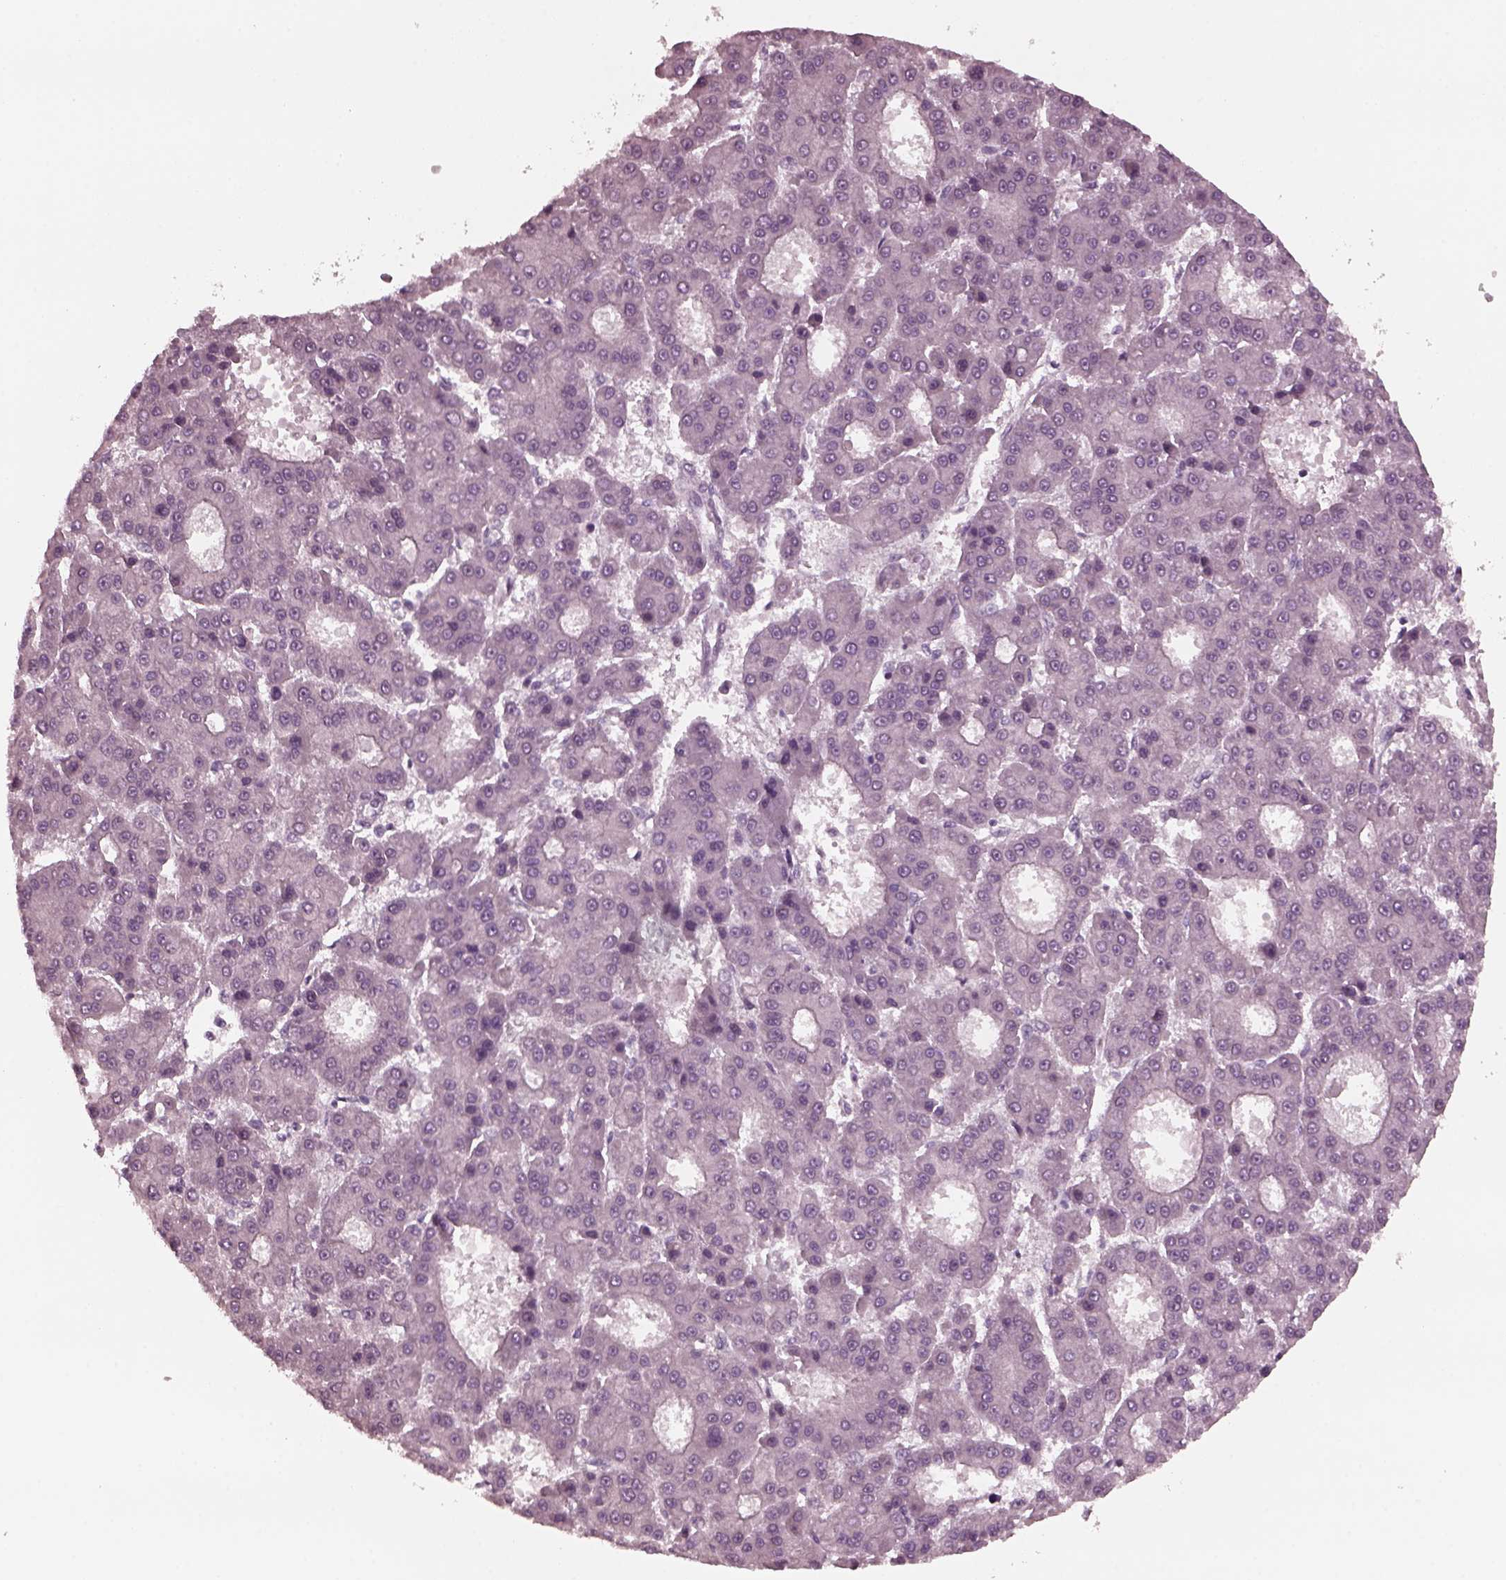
{"staining": {"intensity": "negative", "quantity": "none", "location": "none"}, "tissue": "liver cancer", "cell_type": "Tumor cells", "image_type": "cancer", "snomed": [{"axis": "morphology", "description": "Carcinoma, Hepatocellular, NOS"}, {"axis": "topography", "description": "Liver"}], "caption": "Immunohistochemistry (IHC) histopathology image of liver hepatocellular carcinoma stained for a protein (brown), which shows no expression in tumor cells. (DAB (3,3'-diaminobenzidine) immunohistochemistry visualized using brightfield microscopy, high magnification).", "gene": "SAXO1", "patient": {"sex": "male", "age": 70}}